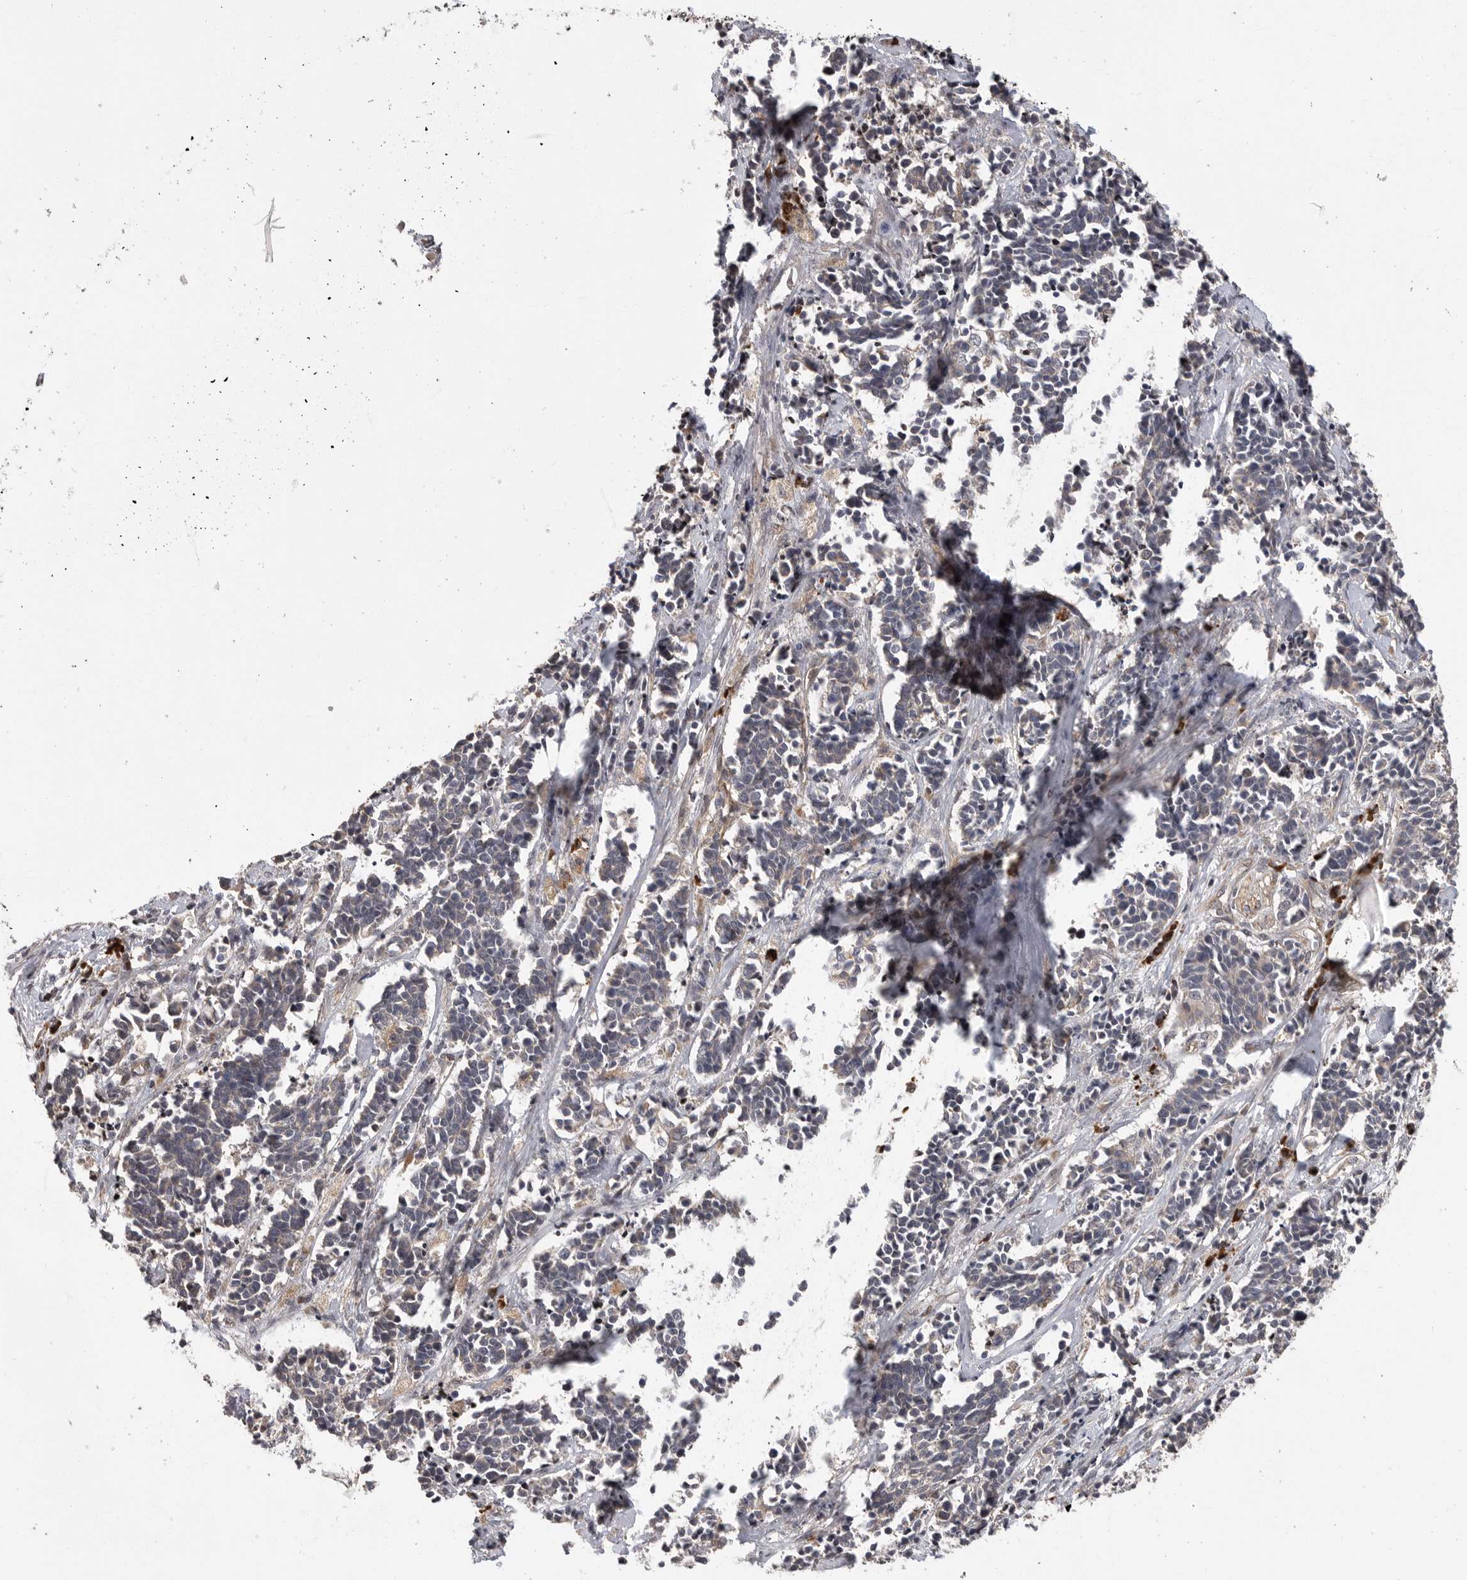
{"staining": {"intensity": "negative", "quantity": "none", "location": "none"}, "tissue": "cervical cancer", "cell_type": "Tumor cells", "image_type": "cancer", "snomed": [{"axis": "morphology", "description": "Normal tissue, NOS"}, {"axis": "morphology", "description": "Squamous cell carcinoma, NOS"}, {"axis": "topography", "description": "Cervix"}], "caption": "This is an immunohistochemistry (IHC) photomicrograph of cervical squamous cell carcinoma. There is no expression in tumor cells.", "gene": "OXR1", "patient": {"sex": "female", "age": 35}}